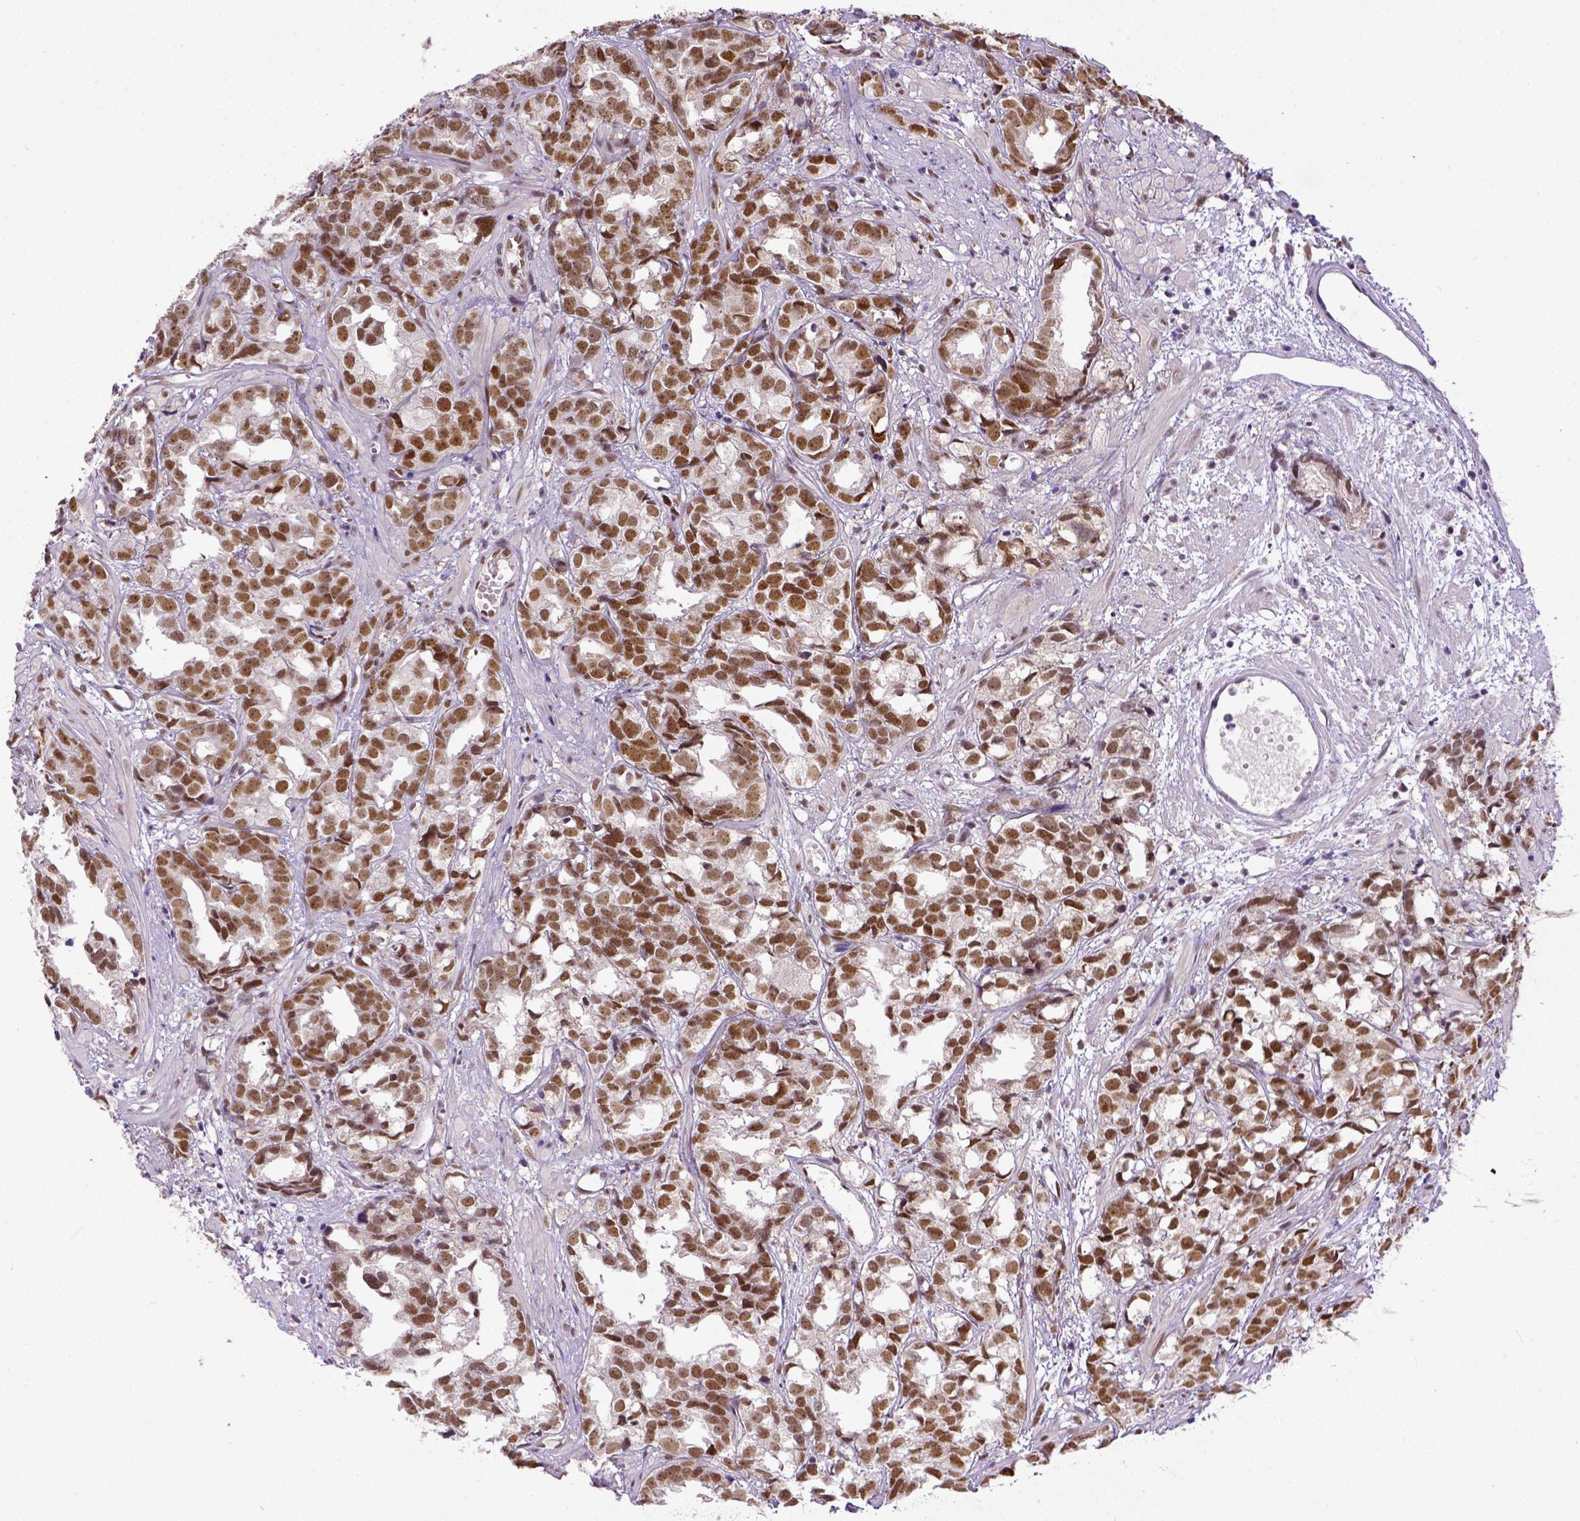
{"staining": {"intensity": "moderate", "quantity": ">75%", "location": "nuclear"}, "tissue": "prostate cancer", "cell_type": "Tumor cells", "image_type": "cancer", "snomed": [{"axis": "morphology", "description": "Adenocarcinoma, High grade"}, {"axis": "topography", "description": "Prostate"}], "caption": "Prostate high-grade adenocarcinoma stained with IHC exhibits moderate nuclear positivity in about >75% of tumor cells.", "gene": "ERCC1", "patient": {"sex": "male", "age": 79}}